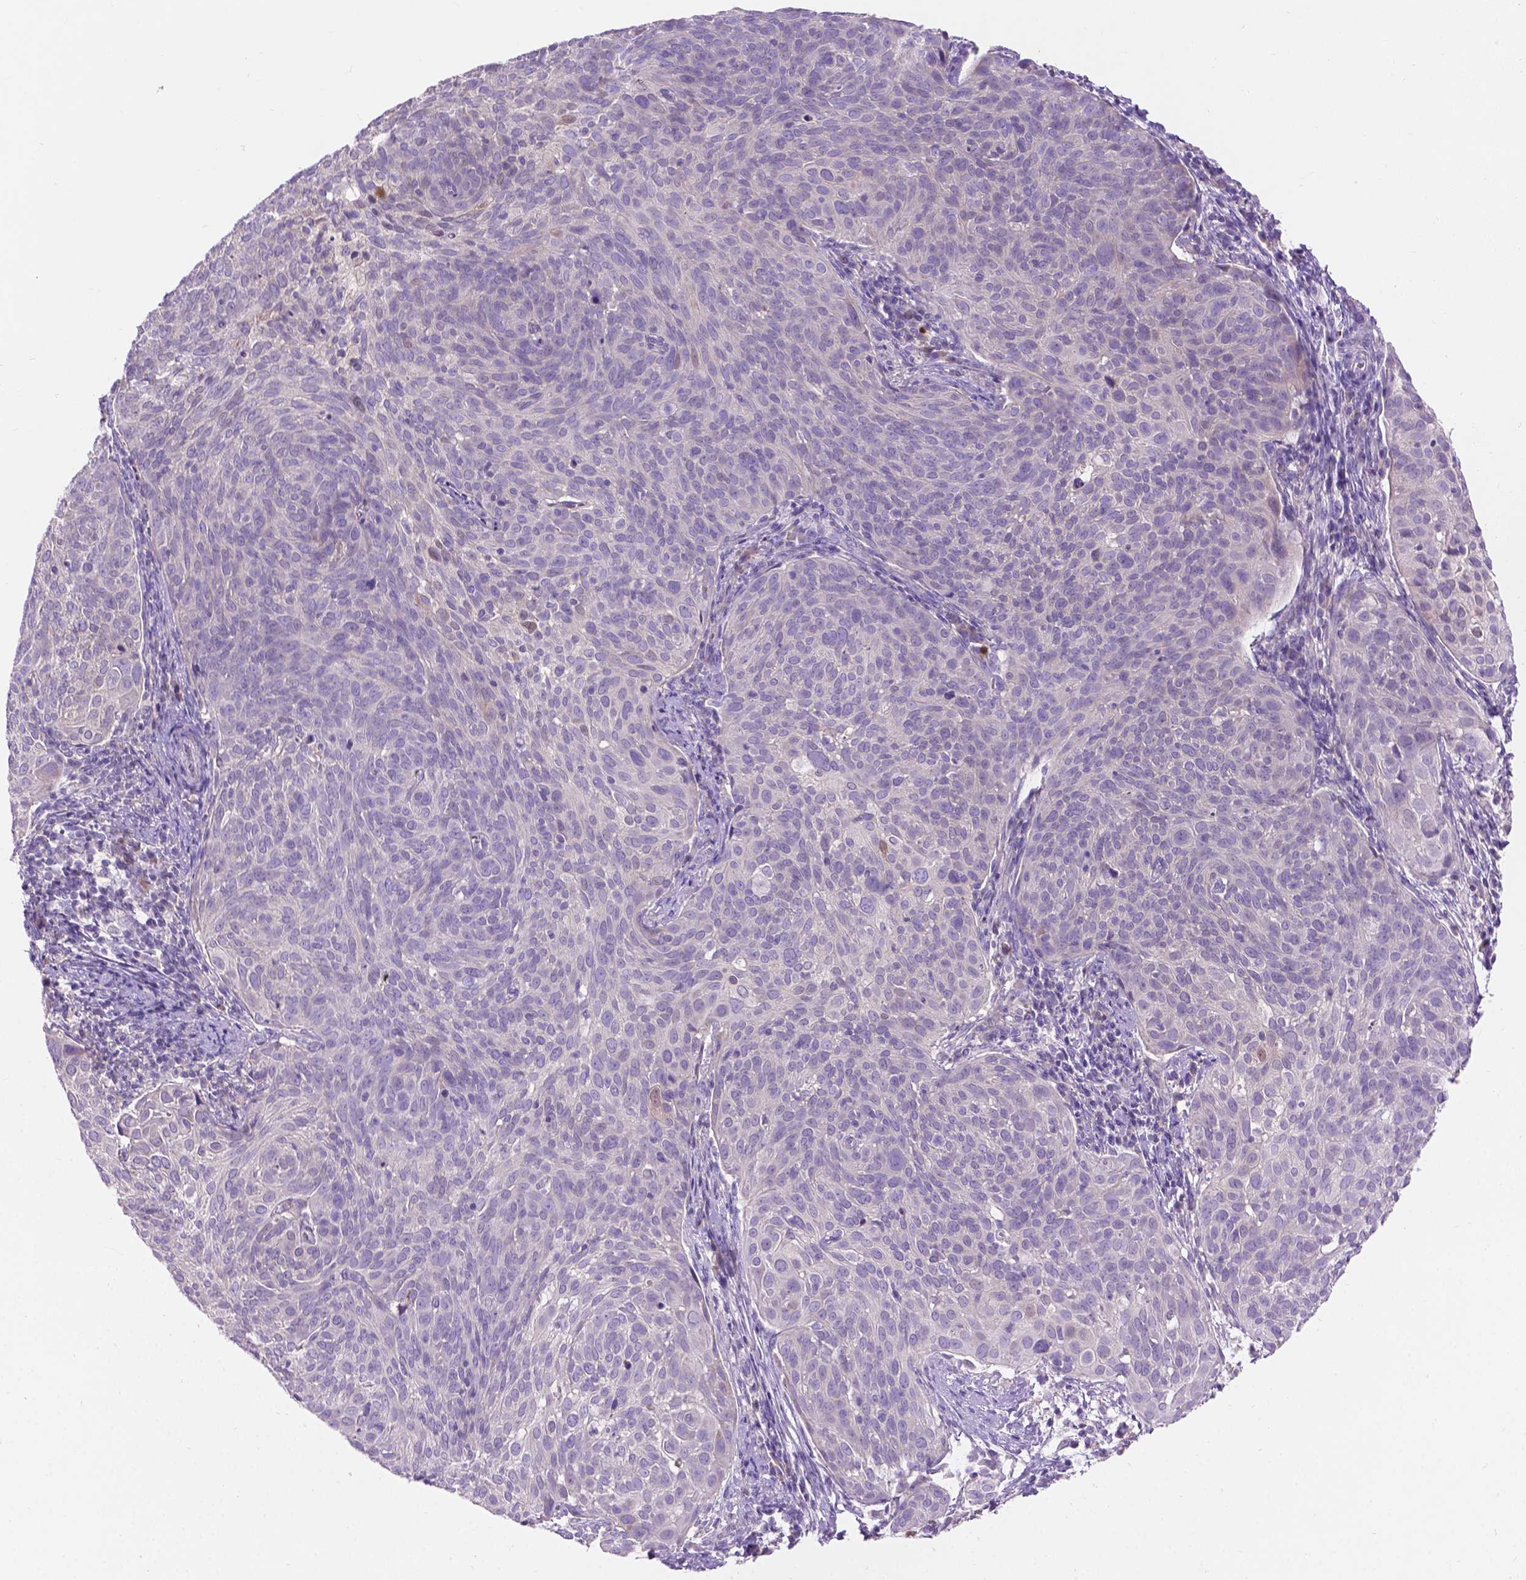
{"staining": {"intensity": "negative", "quantity": "none", "location": "none"}, "tissue": "cervical cancer", "cell_type": "Tumor cells", "image_type": "cancer", "snomed": [{"axis": "morphology", "description": "Squamous cell carcinoma, NOS"}, {"axis": "topography", "description": "Cervix"}], "caption": "Immunohistochemistry (IHC) photomicrograph of neoplastic tissue: cervical cancer stained with DAB (3,3'-diaminobenzidine) shows no significant protein expression in tumor cells.", "gene": "NOXO1", "patient": {"sex": "female", "age": 39}}